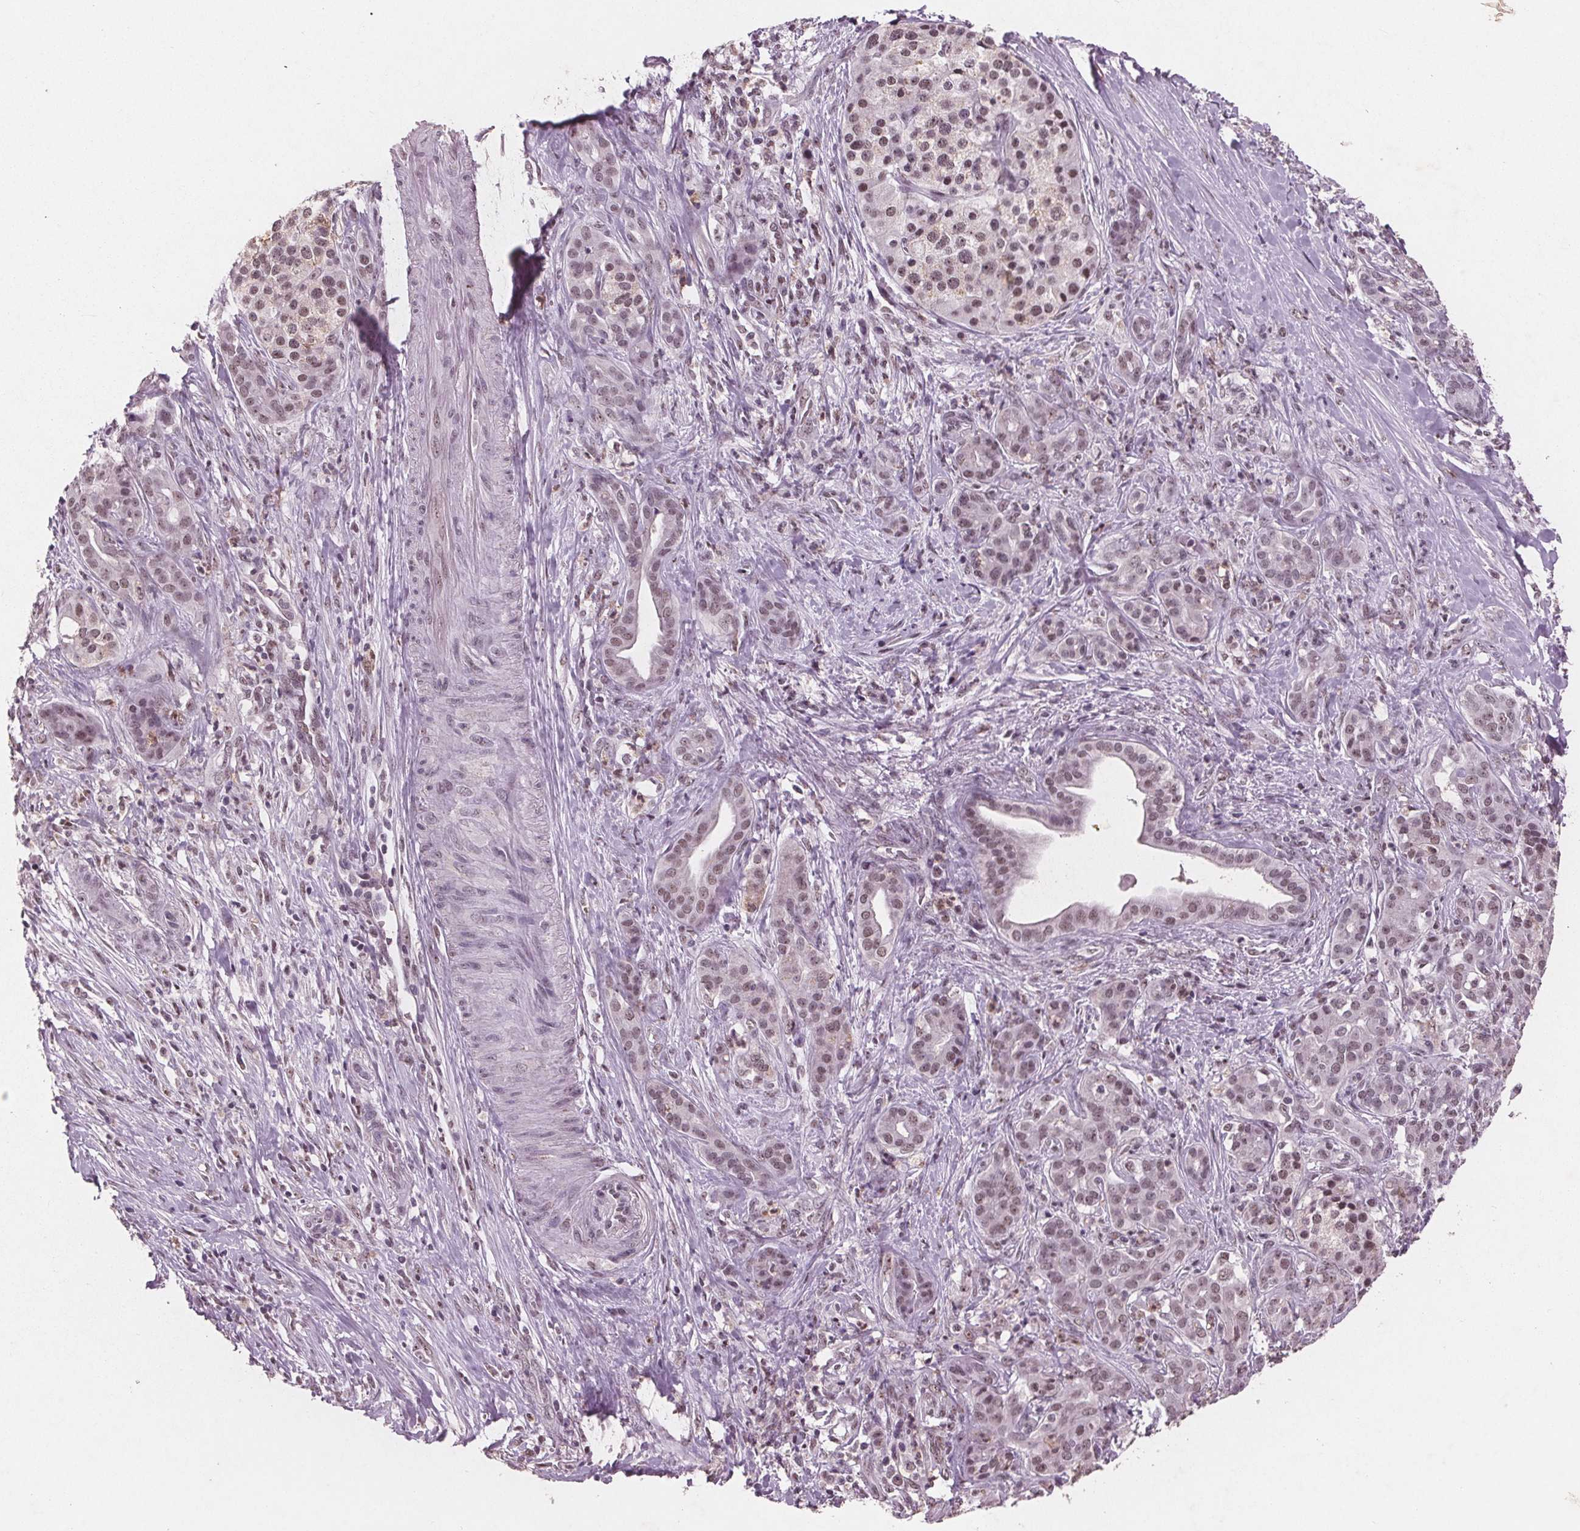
{"staining": {"intensity": "weak", "quantity": ">75%", "location": "nuclear"}, "tissue": "pancreatic cancer", "cell_type": "Tumor cells", "image_type": "cancer", "snomed": [{"axis": "morphology", "description": "Normal tissue, NOS"}, {"axis": "morphology", "description": "Inflammation, NOS"}, {"axis": "morphology", "description": "Adenocarcinoma, NOS"}, {"axis": "topography", "description": "Pancreas"}], "caption": "Tumor cells show low levels of weak nuclear staining in about >75% of cells in pancreatic cancer. (DAB (3,3'-diaminobenzidine) = brown stain, brightfield microscopy at high magnification).", "gene": "RPS6KA2", "patient": {"sex": "male", "age": 57}}